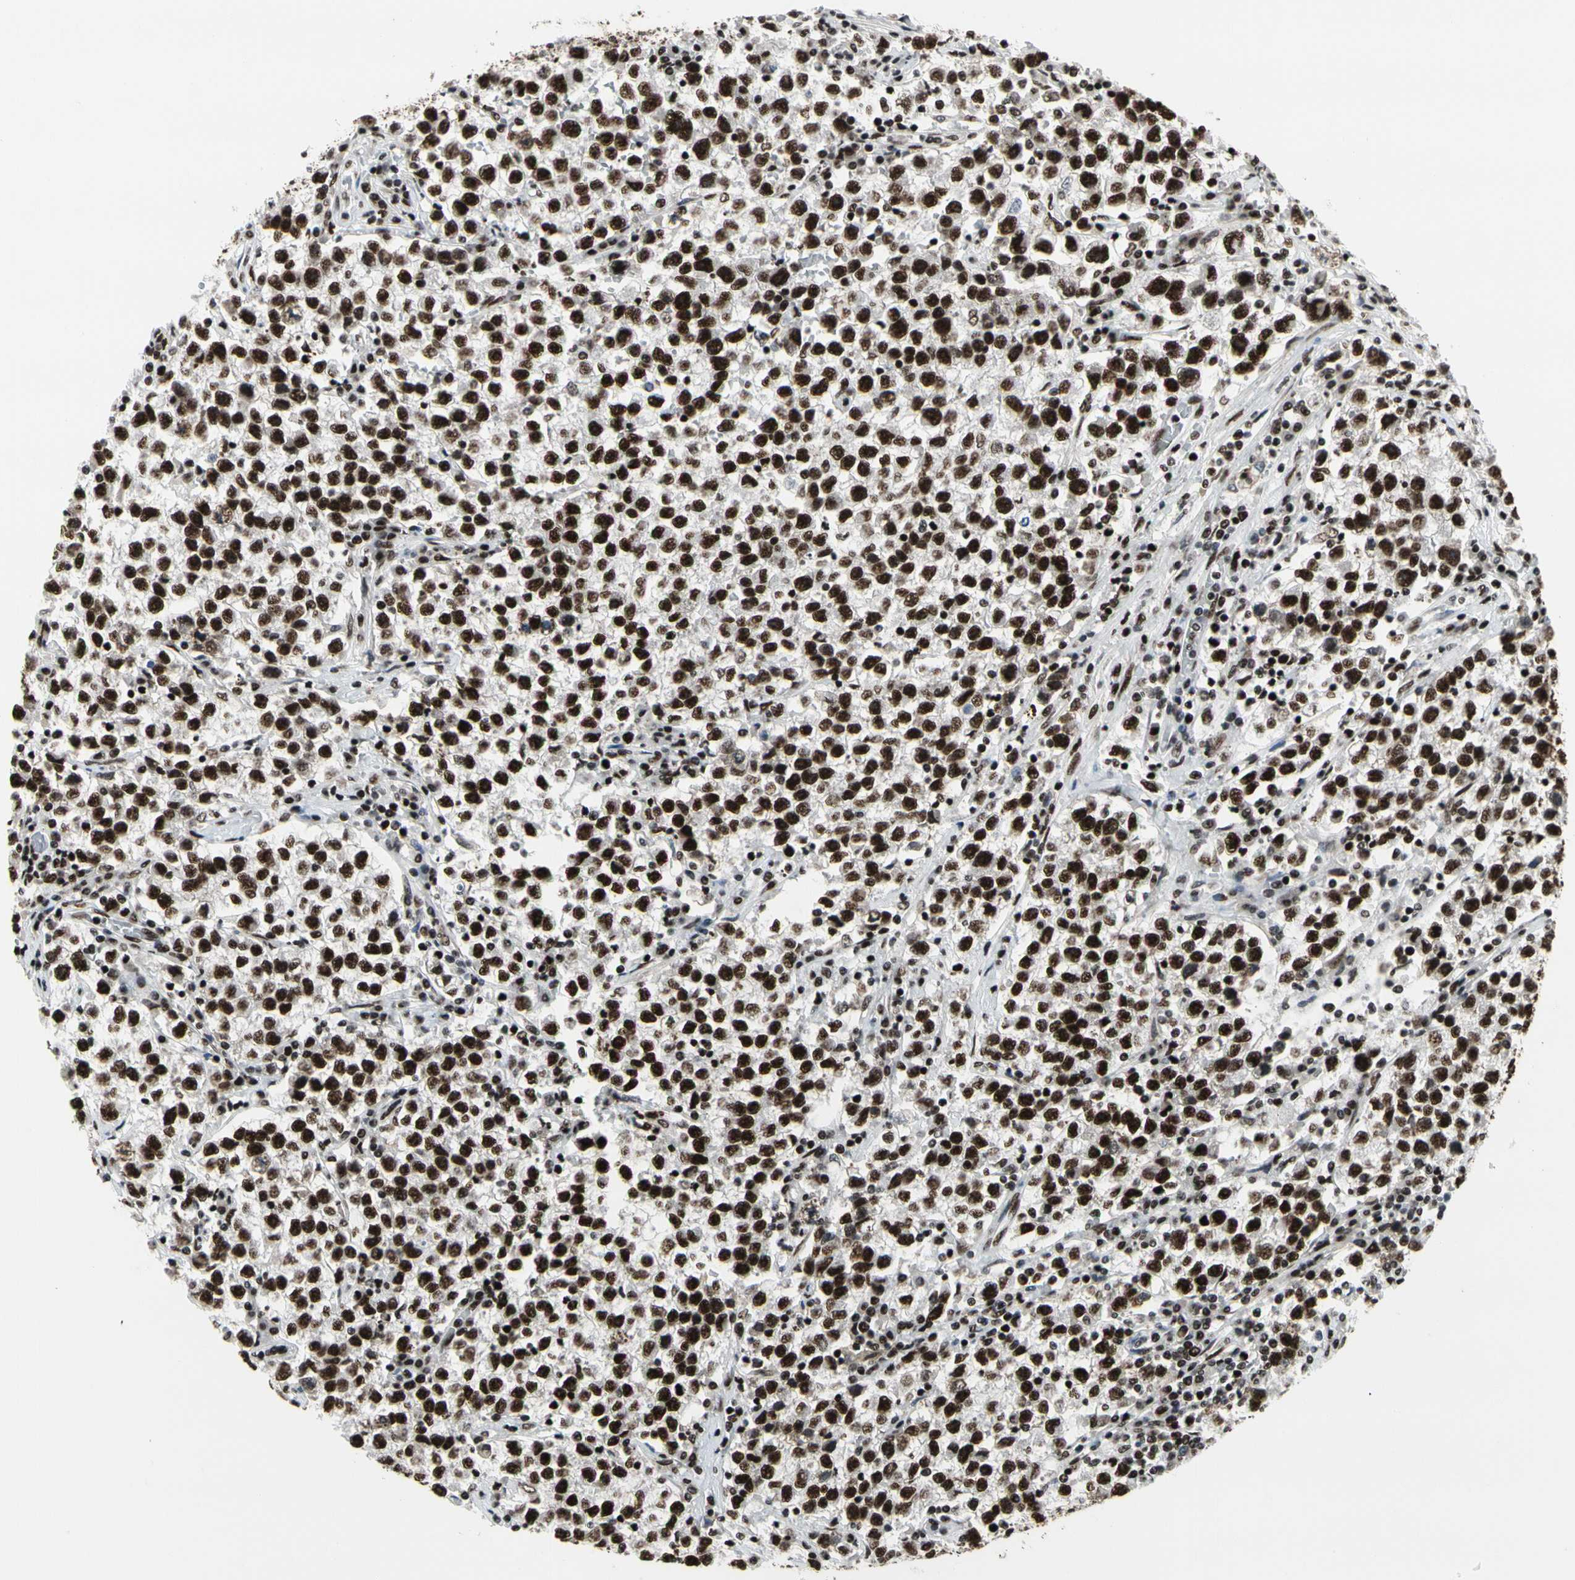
{"staining": {"intensity": "strong", "quantity": ">75%", "location": "nuclear"}, "tissue": "testis cancer", "cell_type": "Tumor cells", "image_type": "cancer", "snomed": [{"axis": "morphology", "description": "Seminoma, NOS"}, {"axis": "topography", "description": "Testis"}], "caption": "Seminoma (testis) stained with DAB IHC demonstrates high levels of strong nuclear staining in approximately >75% of tumor cells.", "gene": "SRSF11", "patient": {"sex": "male", "age": 22}}